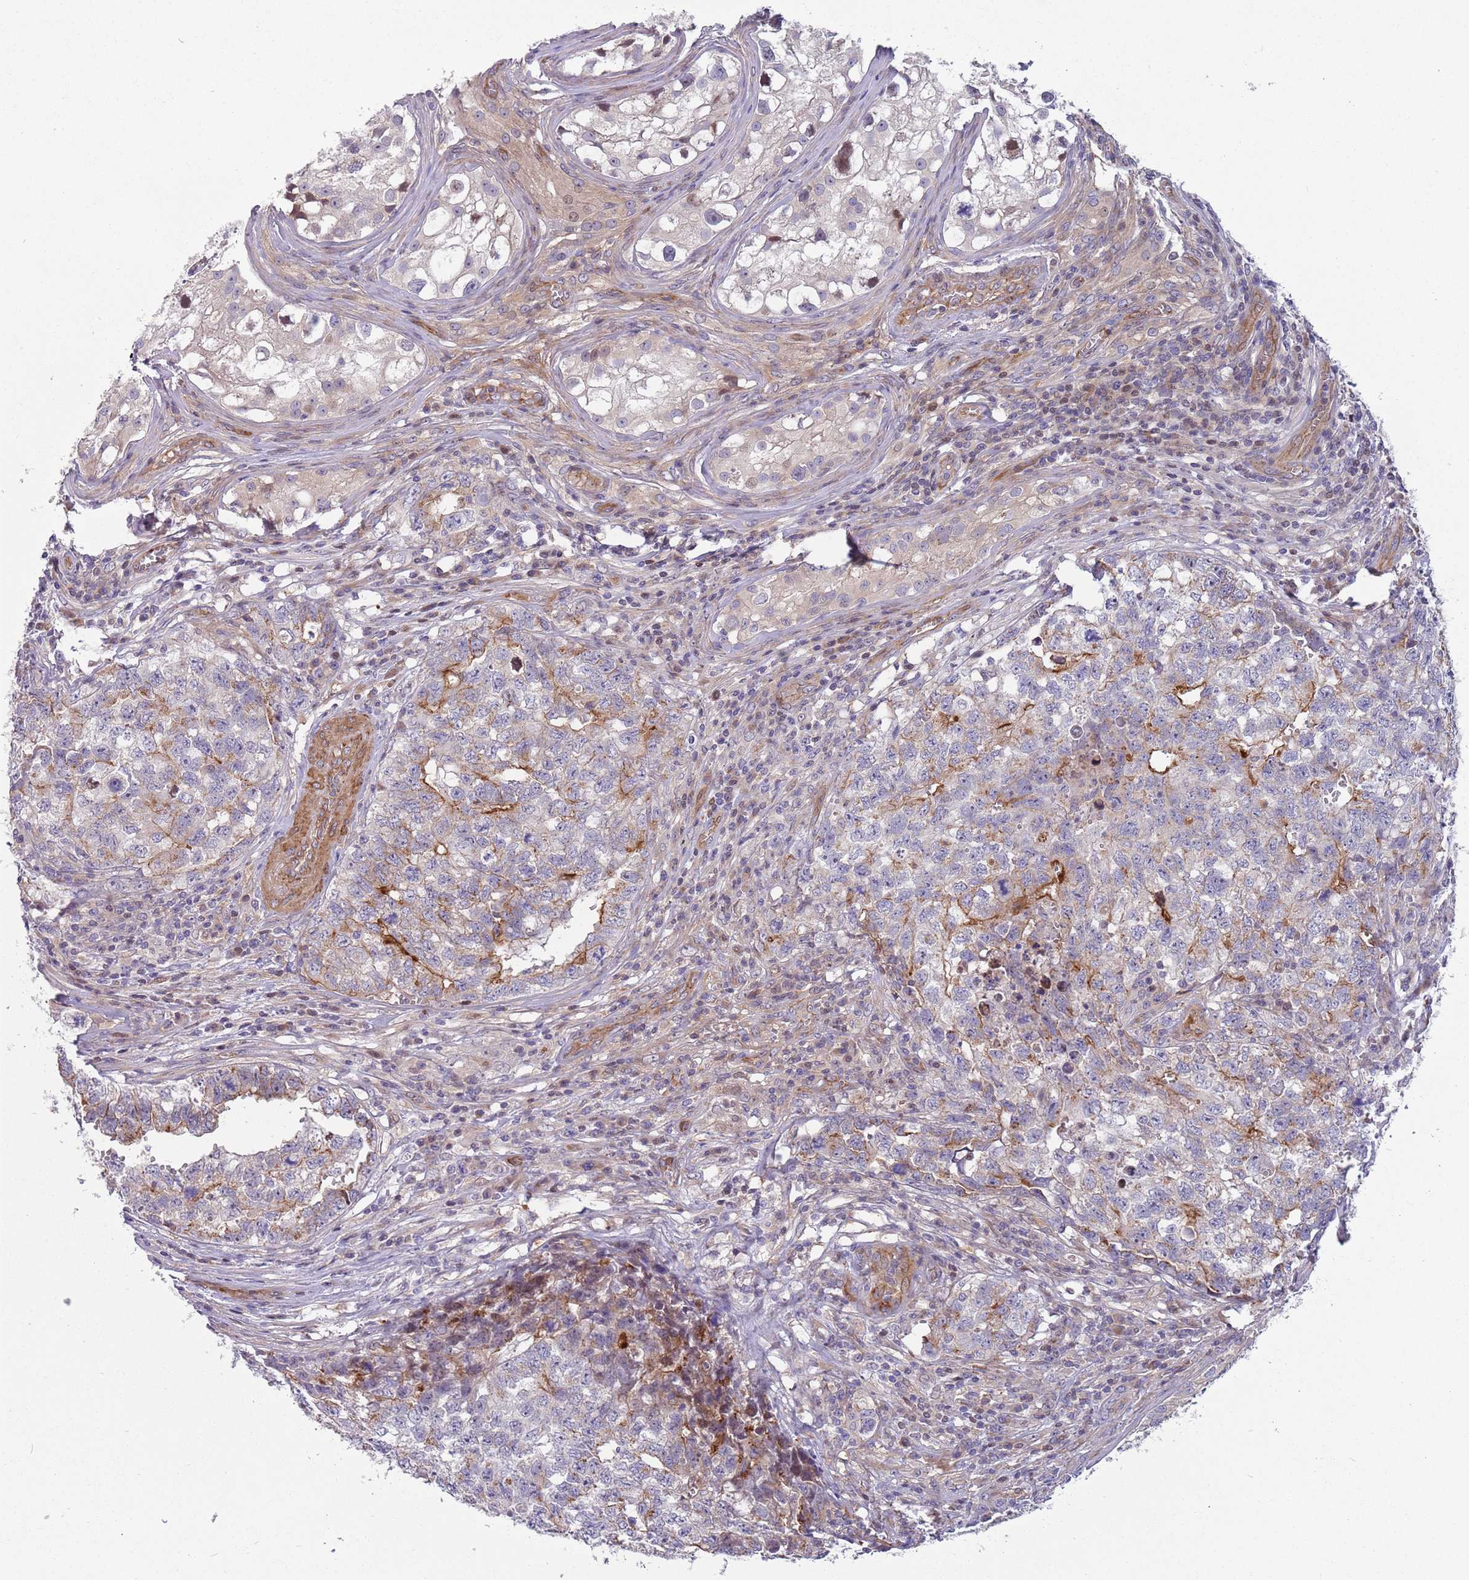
{"staining": {"intensity": "moderate", "quantity": "<25%", "location": "cytoplasmic/membranous"}, "tissue": "testis cancer", "cell_type": "Tumor cells", "image_type": "cancer", "snomed": [{"axis": "morphology", "description": "Carcinoma, Embryonal, NOS"}, {"axis": "topography", "description": "Testis"}], "caption": "An image showing moderate cytoplasmic/membranous staining in approximately <25% of tumor cells in testis cancer, as visualized by brown immunohistochemical staining.", "gene": "ITGB6", "patient": {"sex": "male", "age": 31}}